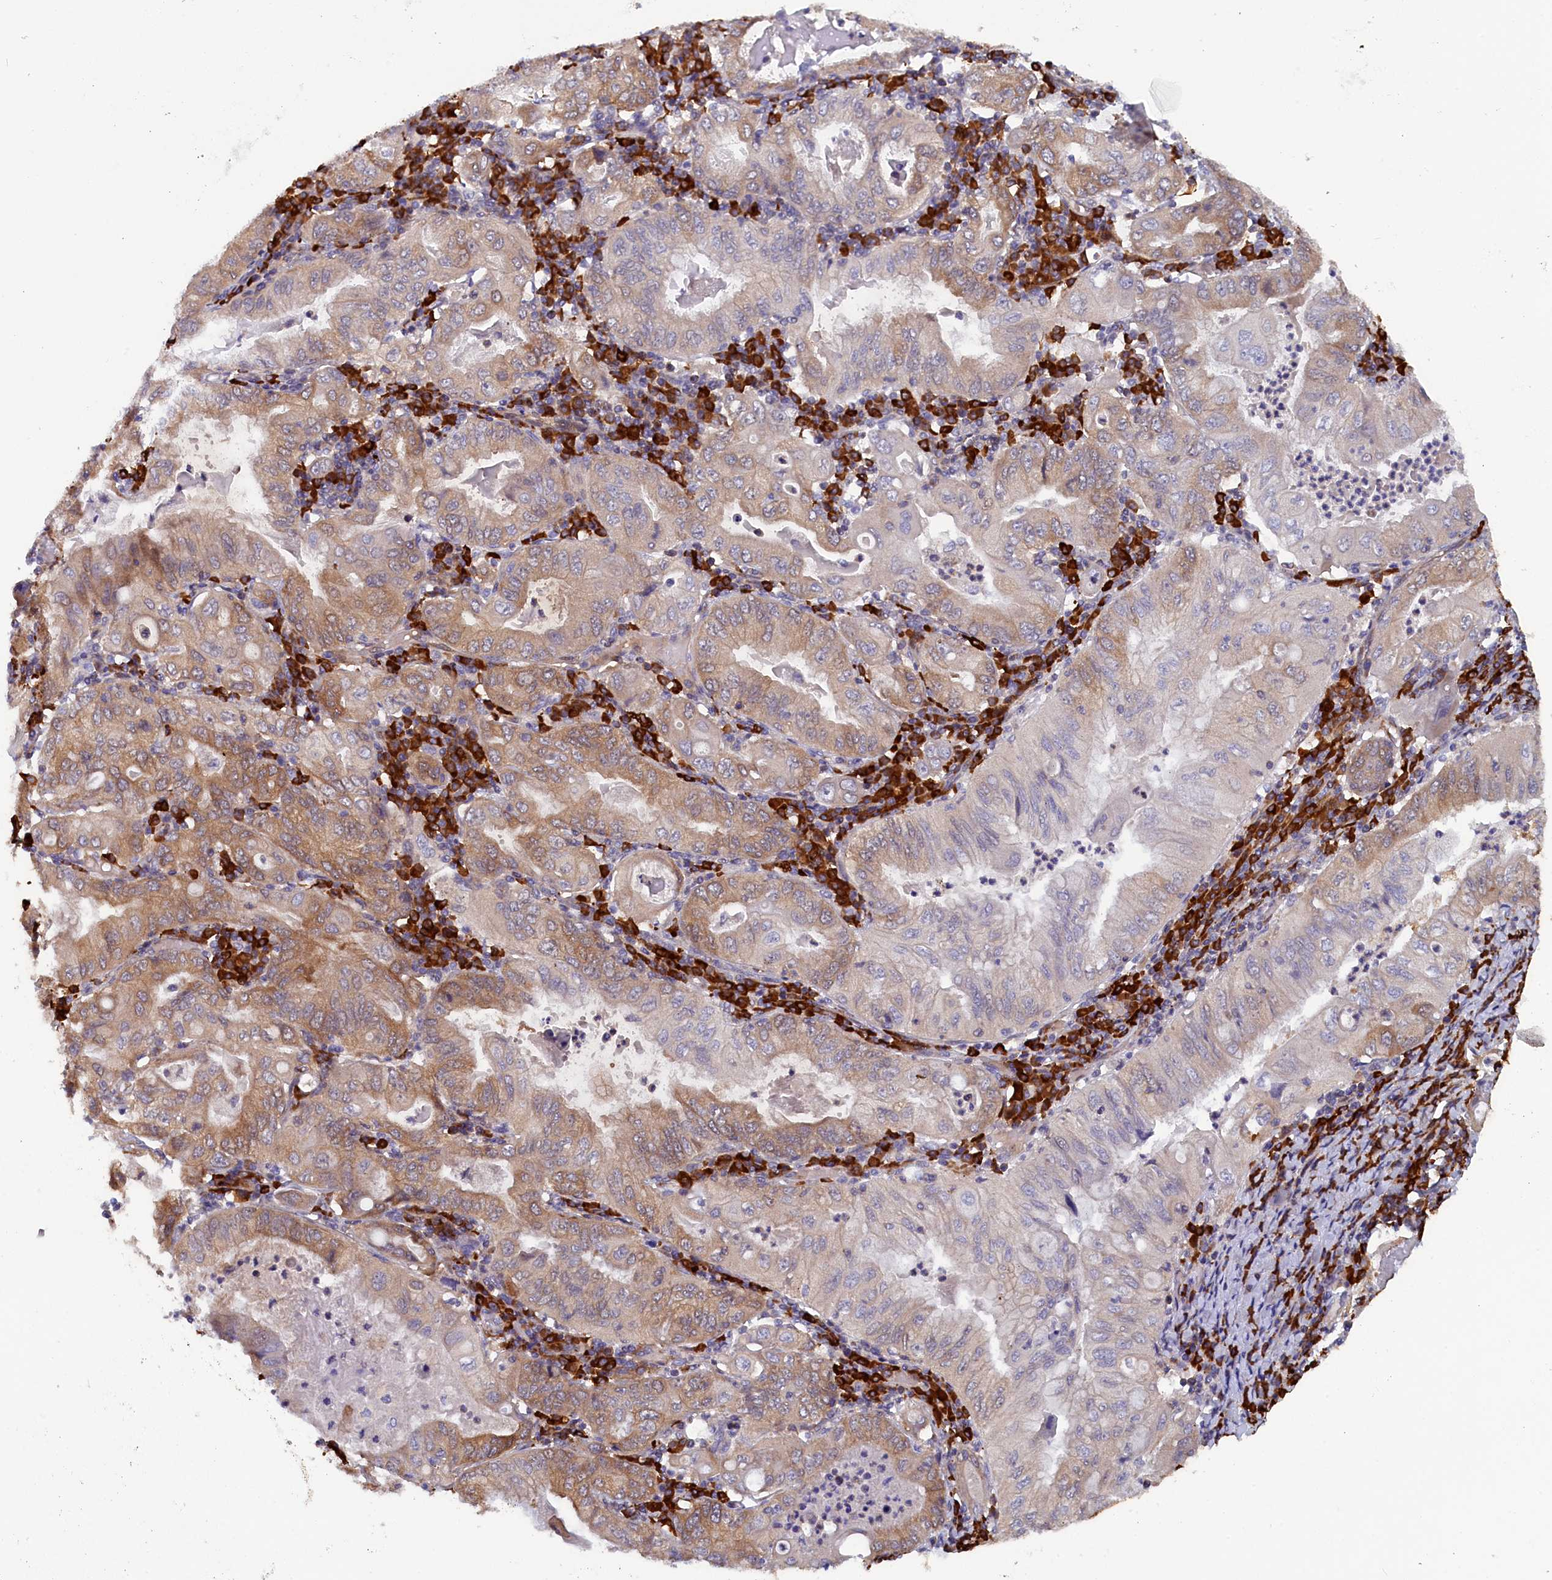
{"staining": {"intensity": "moderate", "quantity": "25%-75%", "location": "cytoplasmic/membranous"}, "tissue": "stomach cancer", "cell_type": "Tumor cells", "image_type": "cancer", "snomed": [{"axis": "morphology", "description": "Normal tissue, NOS"}, {"axis": "morphology", "description": "Adenocarcinoma, NOS"}, {"axis": "topography", "description": "Esophagus"}, {"axis": "topography", "description": "Stomach, upper"}, {"axis": "topography", "description": "Peripheral nerve tissue"}], "caption": "Immunohistochemistry of stomach adenocarcinoma displays medium levels of moderate cytoplasmic/membranous staining in about 25%-75% of tumor cells.", "gene": "JPT2", "patient": {"sex": "male", "age": 62}}